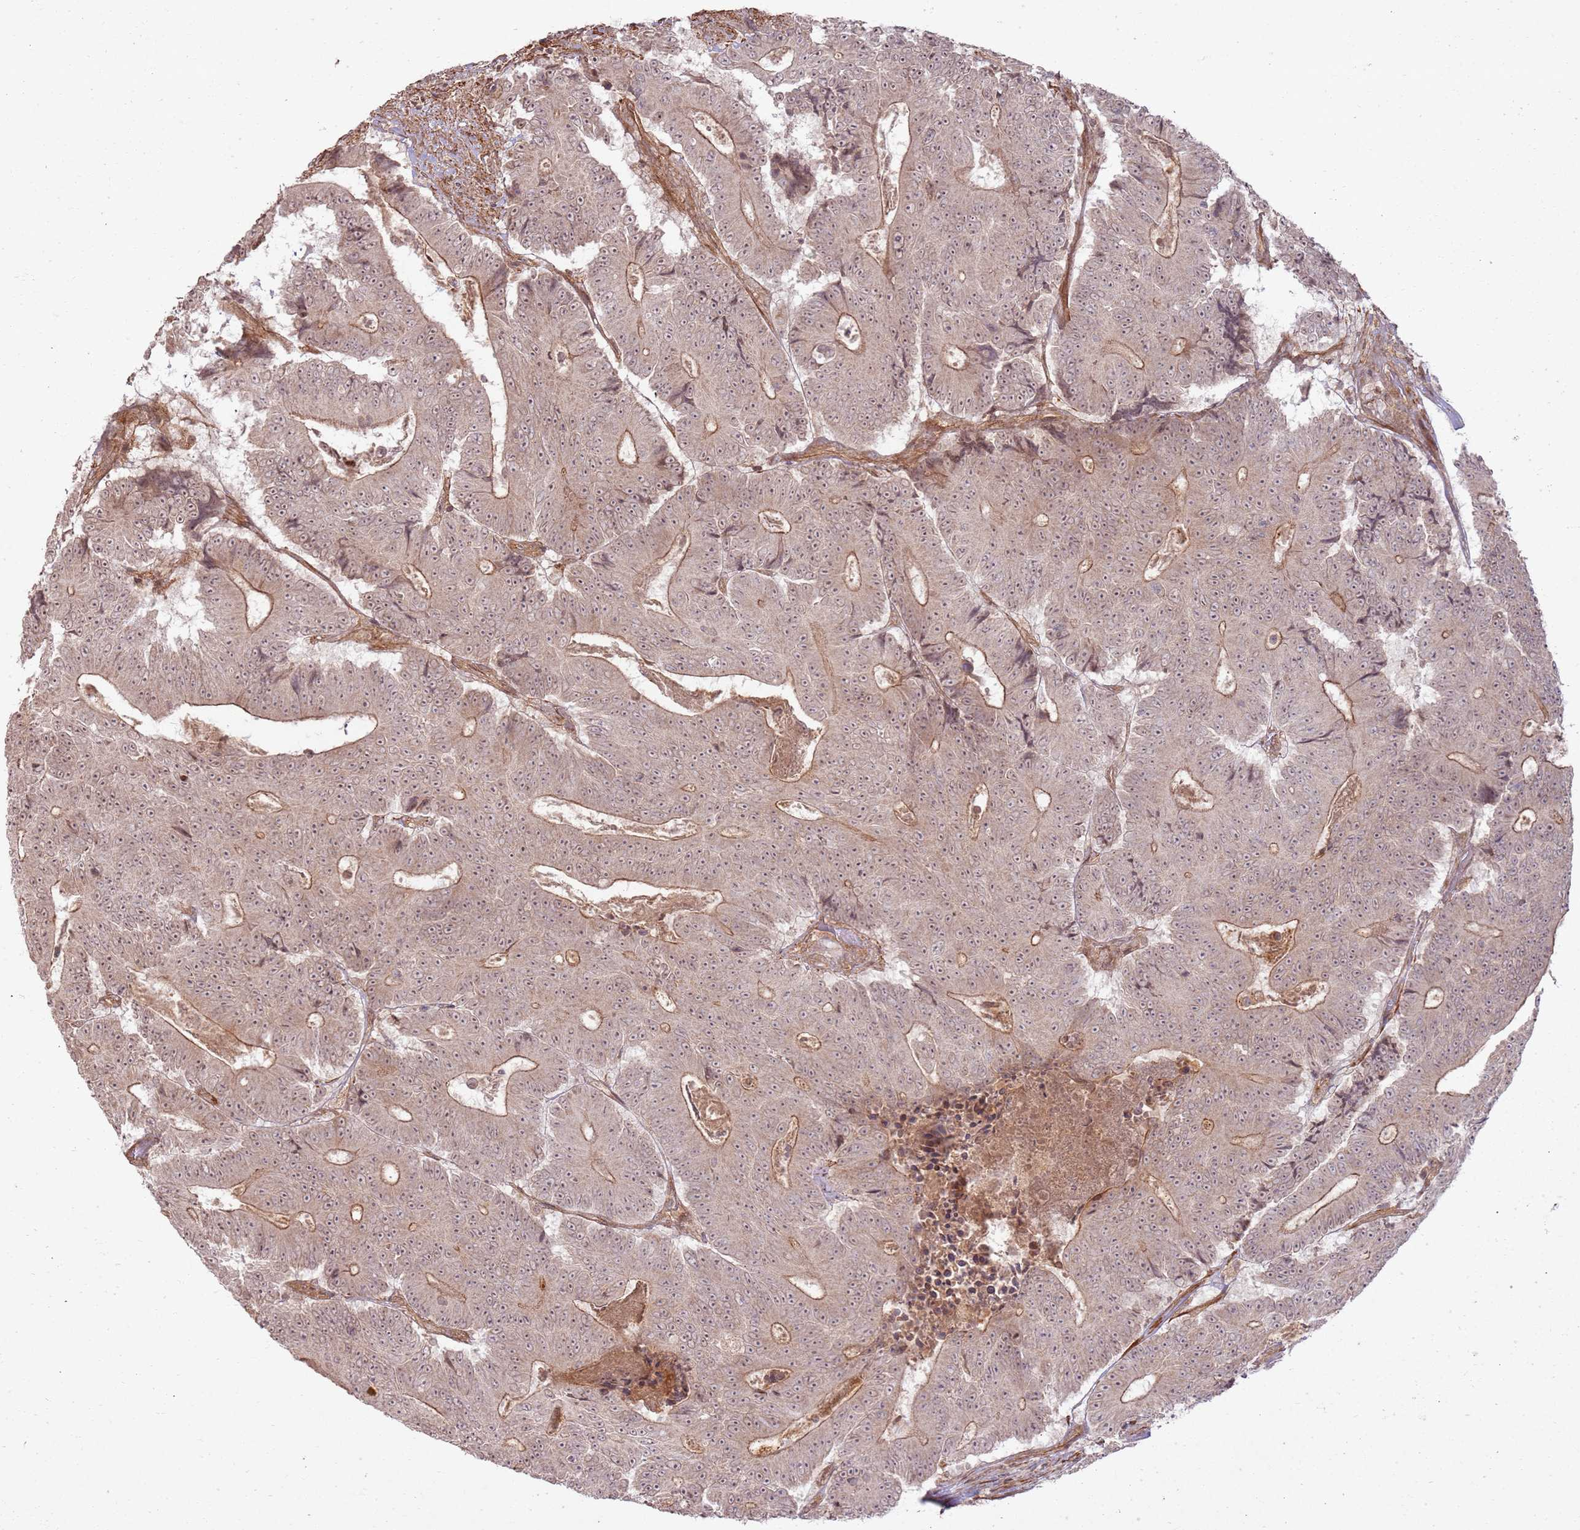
{"staining": {"intensity": "moderate", "quantity": "25%-75%", "location": "cytoplasmic/membranous"}, "tissue": "colorectal cancer", "cell_type": "Tumor cells", "image_type": "cancer", "snomed": [{"axis": "morphology", "description": "Adenocarcinoma, NOS"}, {"axis": "topography", "description": "Colon"}], "caption": "About 25%-75% of tumor cells in human colorectal cancer (adenocarcinoma) show moderate cytoplasmic/membranous protein positivity as visualized by brown immunohistochemical staining.", "gene": "ZNF623", "patient": {"sex": "male", "age": 83}}